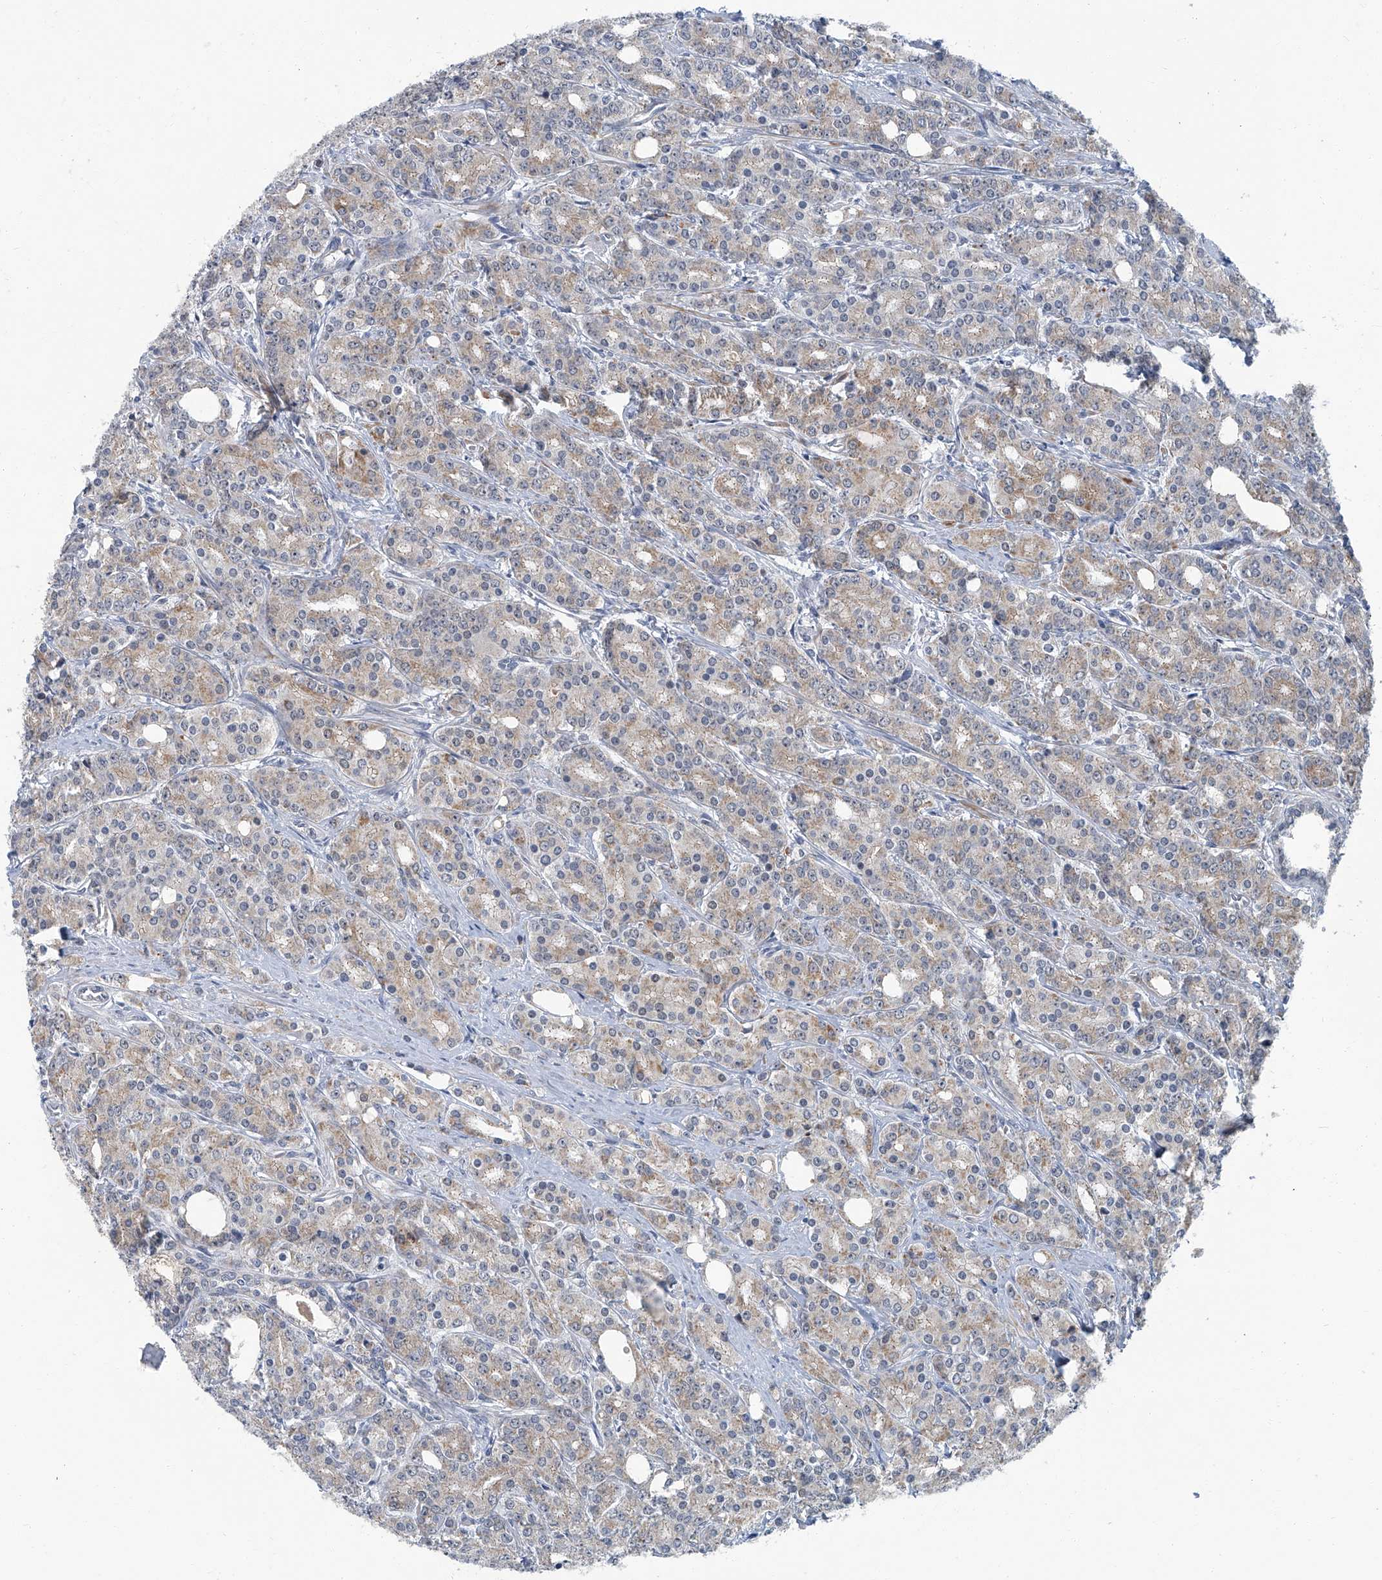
{"staining": {"intensity": "weak", "quantity": ">75%", "location": "cytoplasmic/membranous"}, "tissue": "prostate cancer", "cell_type": "Tumor cells", "image_type": "cancer", "snomed": [{"axis": "morphology", "description": "Adenocarcinoma, High grade"}, {"axis": "topography", "description": "Prostate"}], "caption": "Immunohistochemistry staining of high-grade adenocarcinoma (prostate), which displays low levels of weak cytoplasmic/membranous staining in approximately >75% of tumor cells indicating weak cytoplasmic/membranous protein positivity. The staining was performed using DAB (brown) for protein detection and nuclei were counterstained in hematoxylin (blue).", "gene": "AKNAD1", "patient": {"sex": "male", "age": 62}}